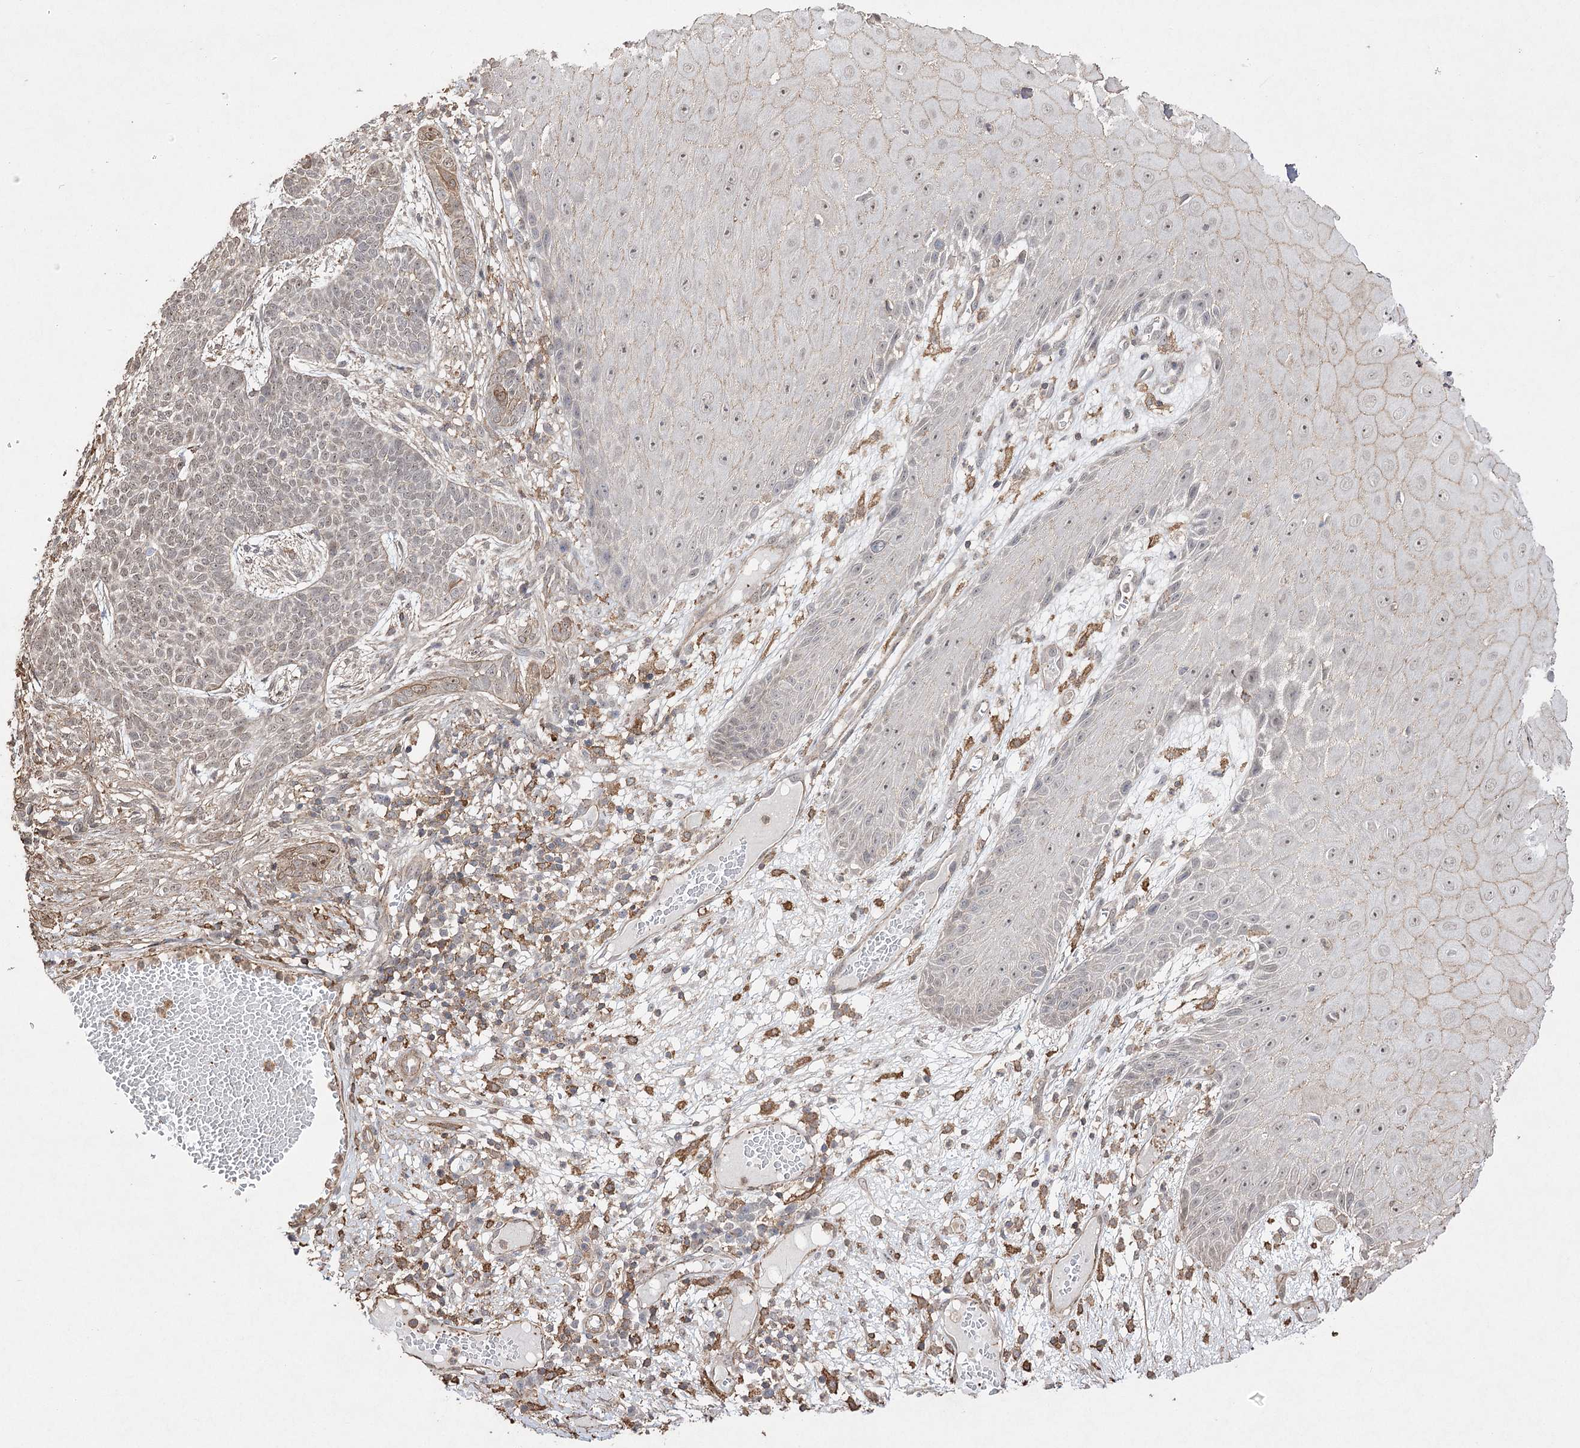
{"staining": {"intensity": "weak", "quantity": ">75%", "location": "nuclear"}, "tissue": "skin cancer", "cell_type": "Tumor cells", "image_type": "cancer", "snomed": [{"axis": "morphology", "description": "Normal tissue, NOS"}, {"axis": "morphology", "description": "Basal cell carcinoma"}, {"axis": "topography", "description": "Skin"}], "caption": "DAB (3,3'-diaminobenzidine) immunohistochemical staining of human basal cell carcinoma (skin) exhibits weak nuclear protein staining in about >75% of tumor cells.", "gene": "OBSL1", "patient": {"sex": "male", "age": 64}}